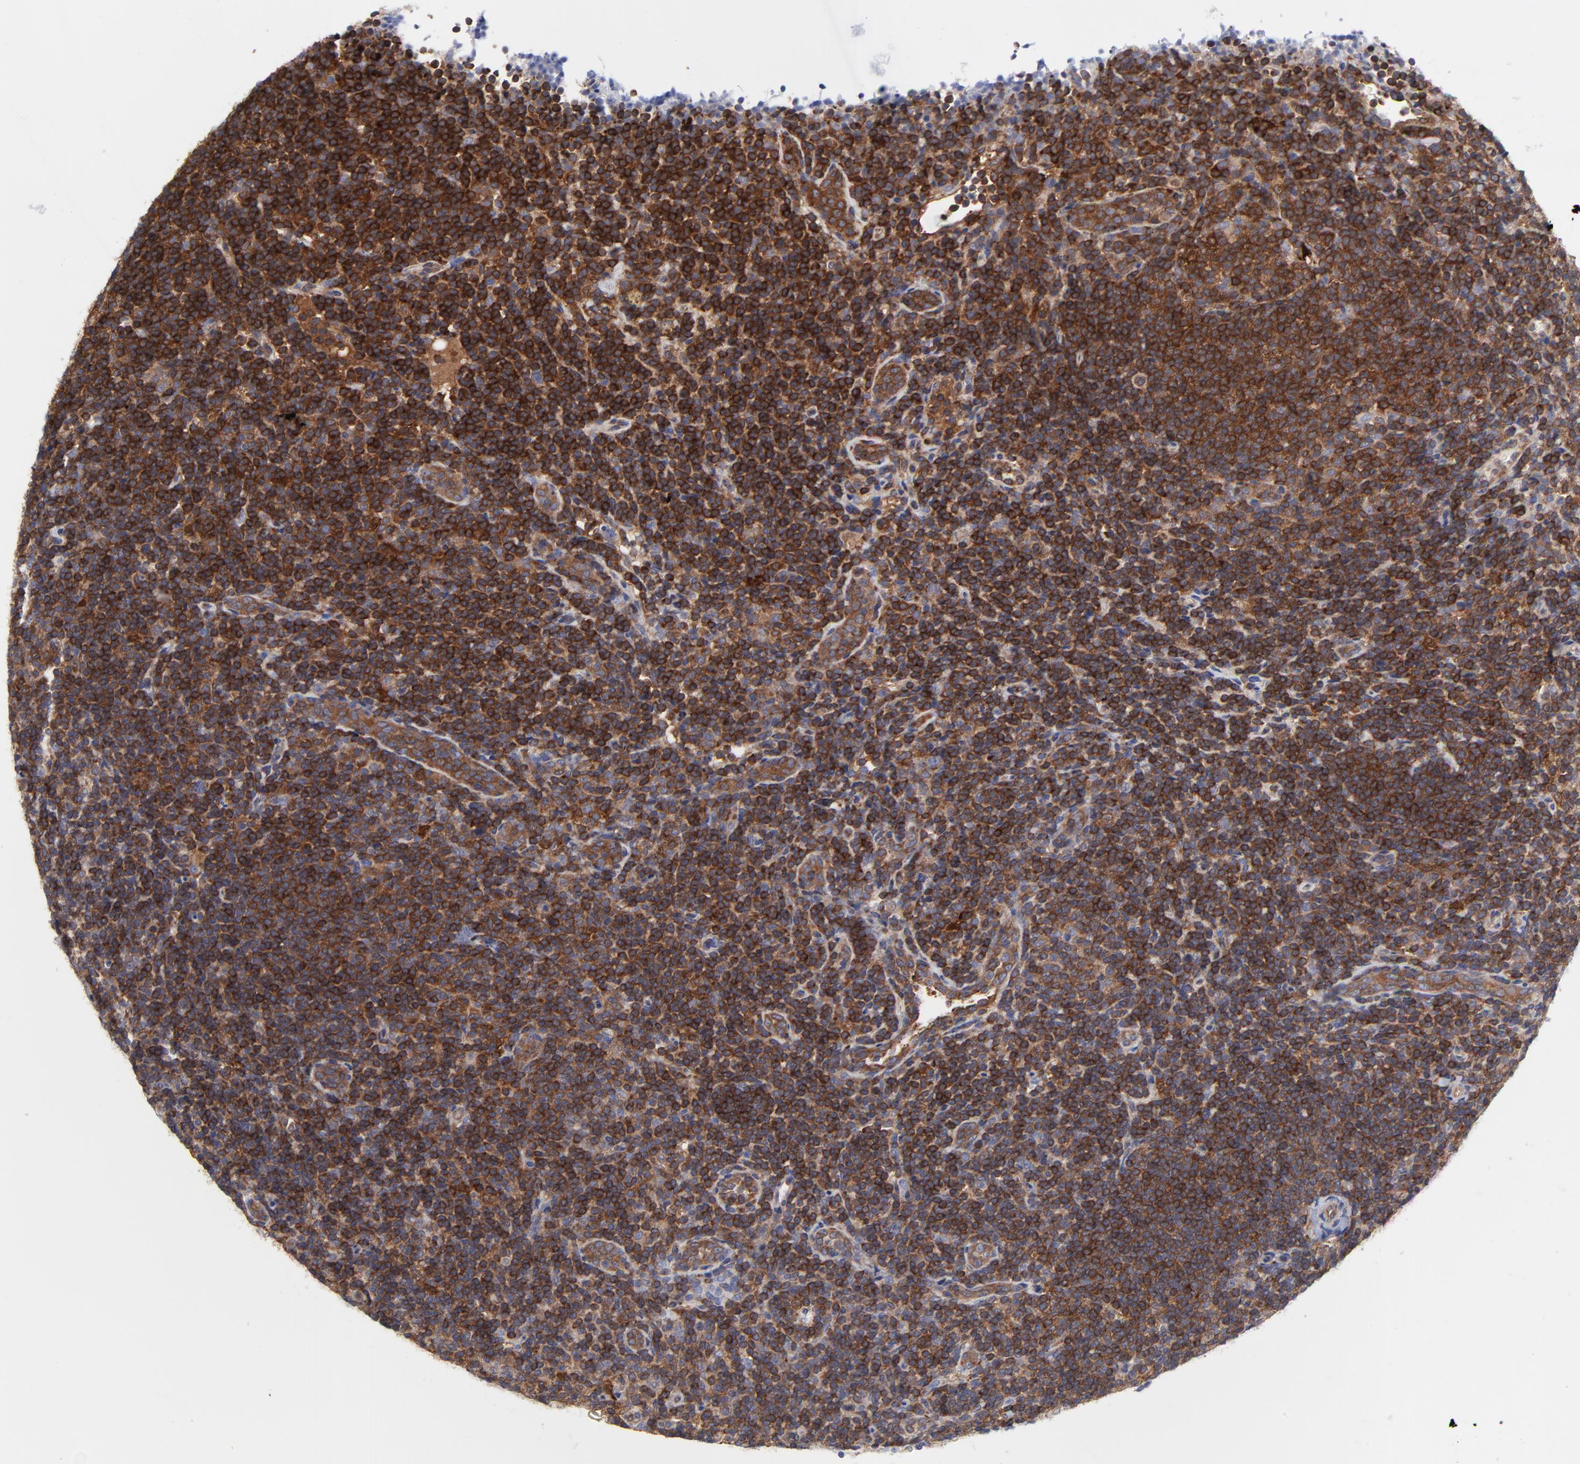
{"staining": {"intensity": "moderate", "quantity": ">75%", "location": "cytoplasmic/membranous"}, "tissue": "lymphoma", "cell_type": "Tumor cells", "image_type": "cancer", "snomed": [{"axis": "morphology", "description": "Malignant lymphoma, non-Hodgkin's type, Low grade"}, {"axis": "topography", "description": "Lymph node"}], "caption": "About >75% of tumor cells in human lymphoma show moderate cytoplasmic/membranous protein positivity as visualized by brown immunohistochemical staining.", "gene": "NFKBIA", "patient": {"sex": "female", "age": 76}}